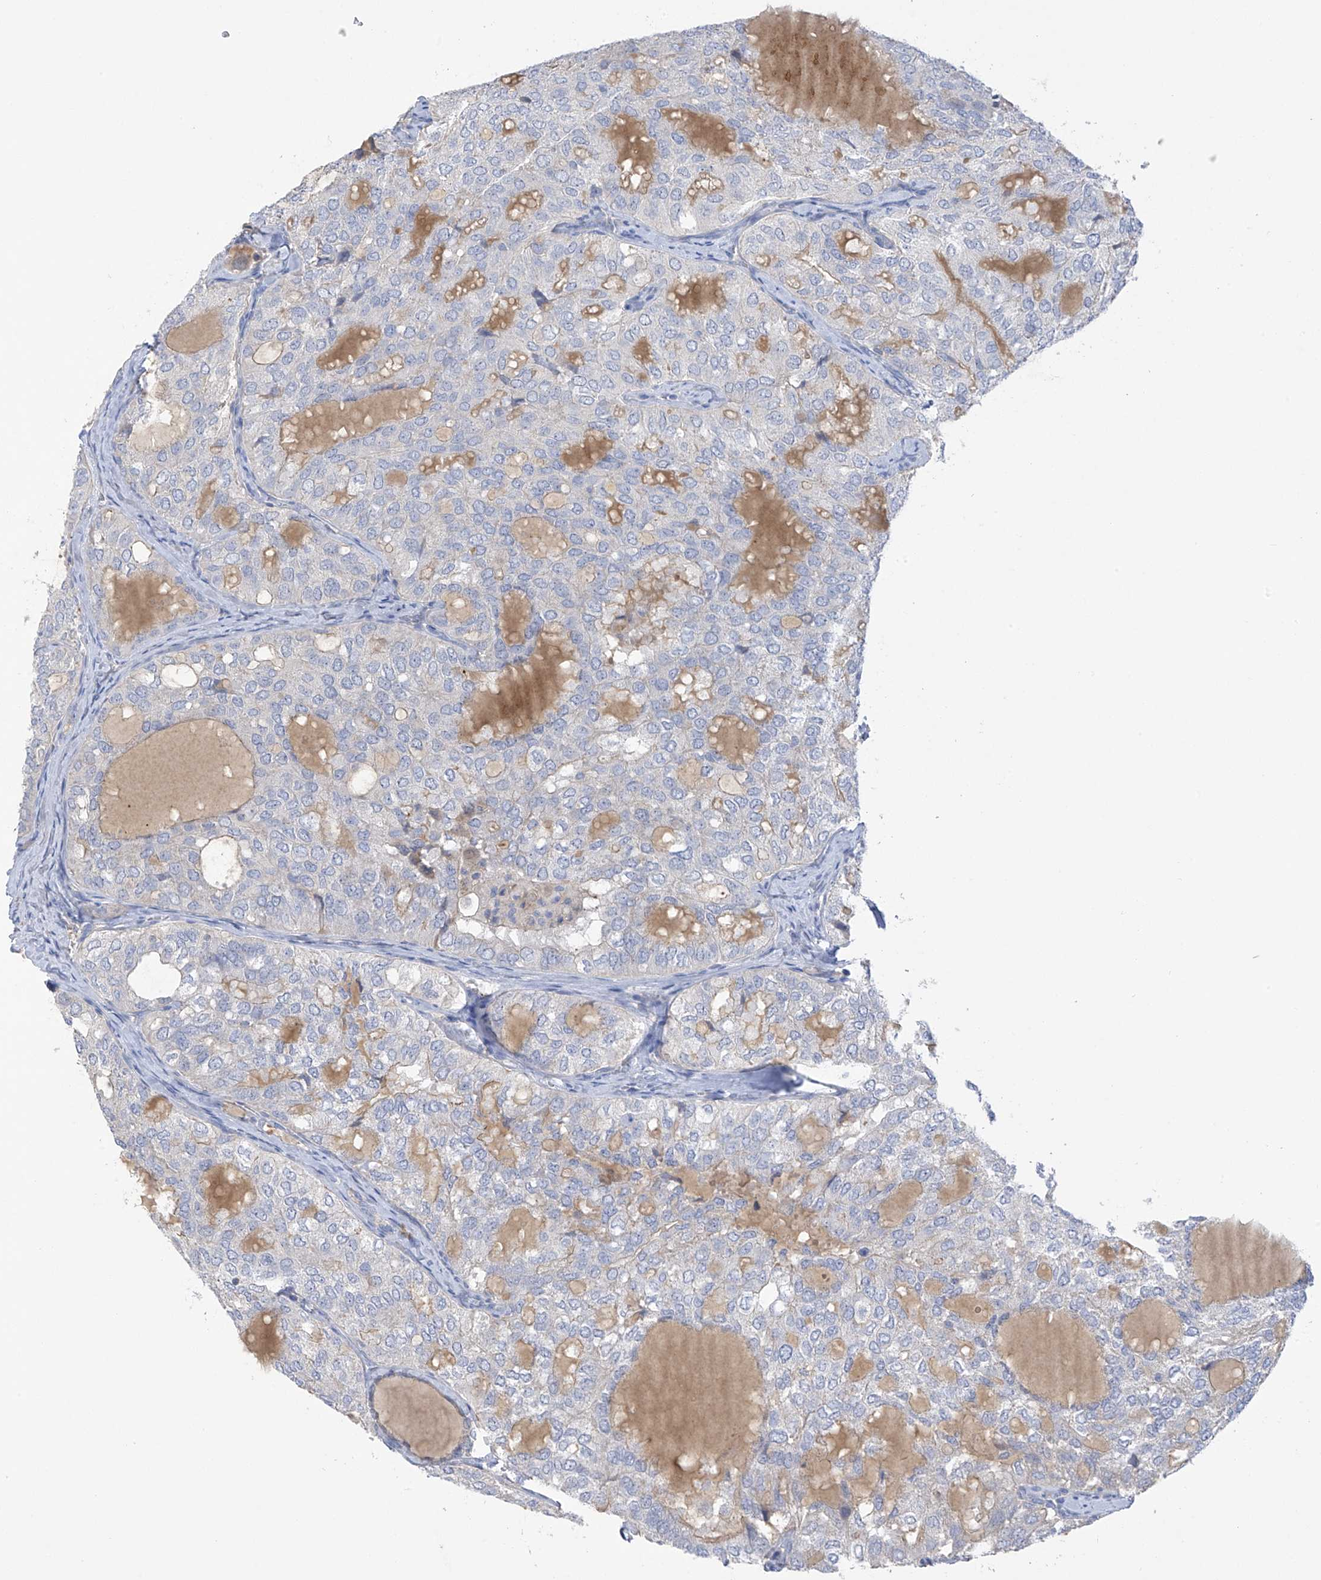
{"staining": {"intensity": "negative", "quantity": "none", "location": "none"}, "tissue": "thyroid cancer", "cell_type": "Tumor cells", "image_type": "cancer", "snomed": [{"axis": "morphology", "description": "Follicular adenoma carcinoma, NOS"}, {"axis": "topography", "description": "Thyroid gland"}], "caption": "Immunohistochemical staining of human follicular adenoma carcinoma (thyroid) shows no significant staining in tumor cells. (DAB immunohistochemistry (IHC), high magnification).", "gene": "PRSS12", "patient": {"sex": "male", "age": 75}}